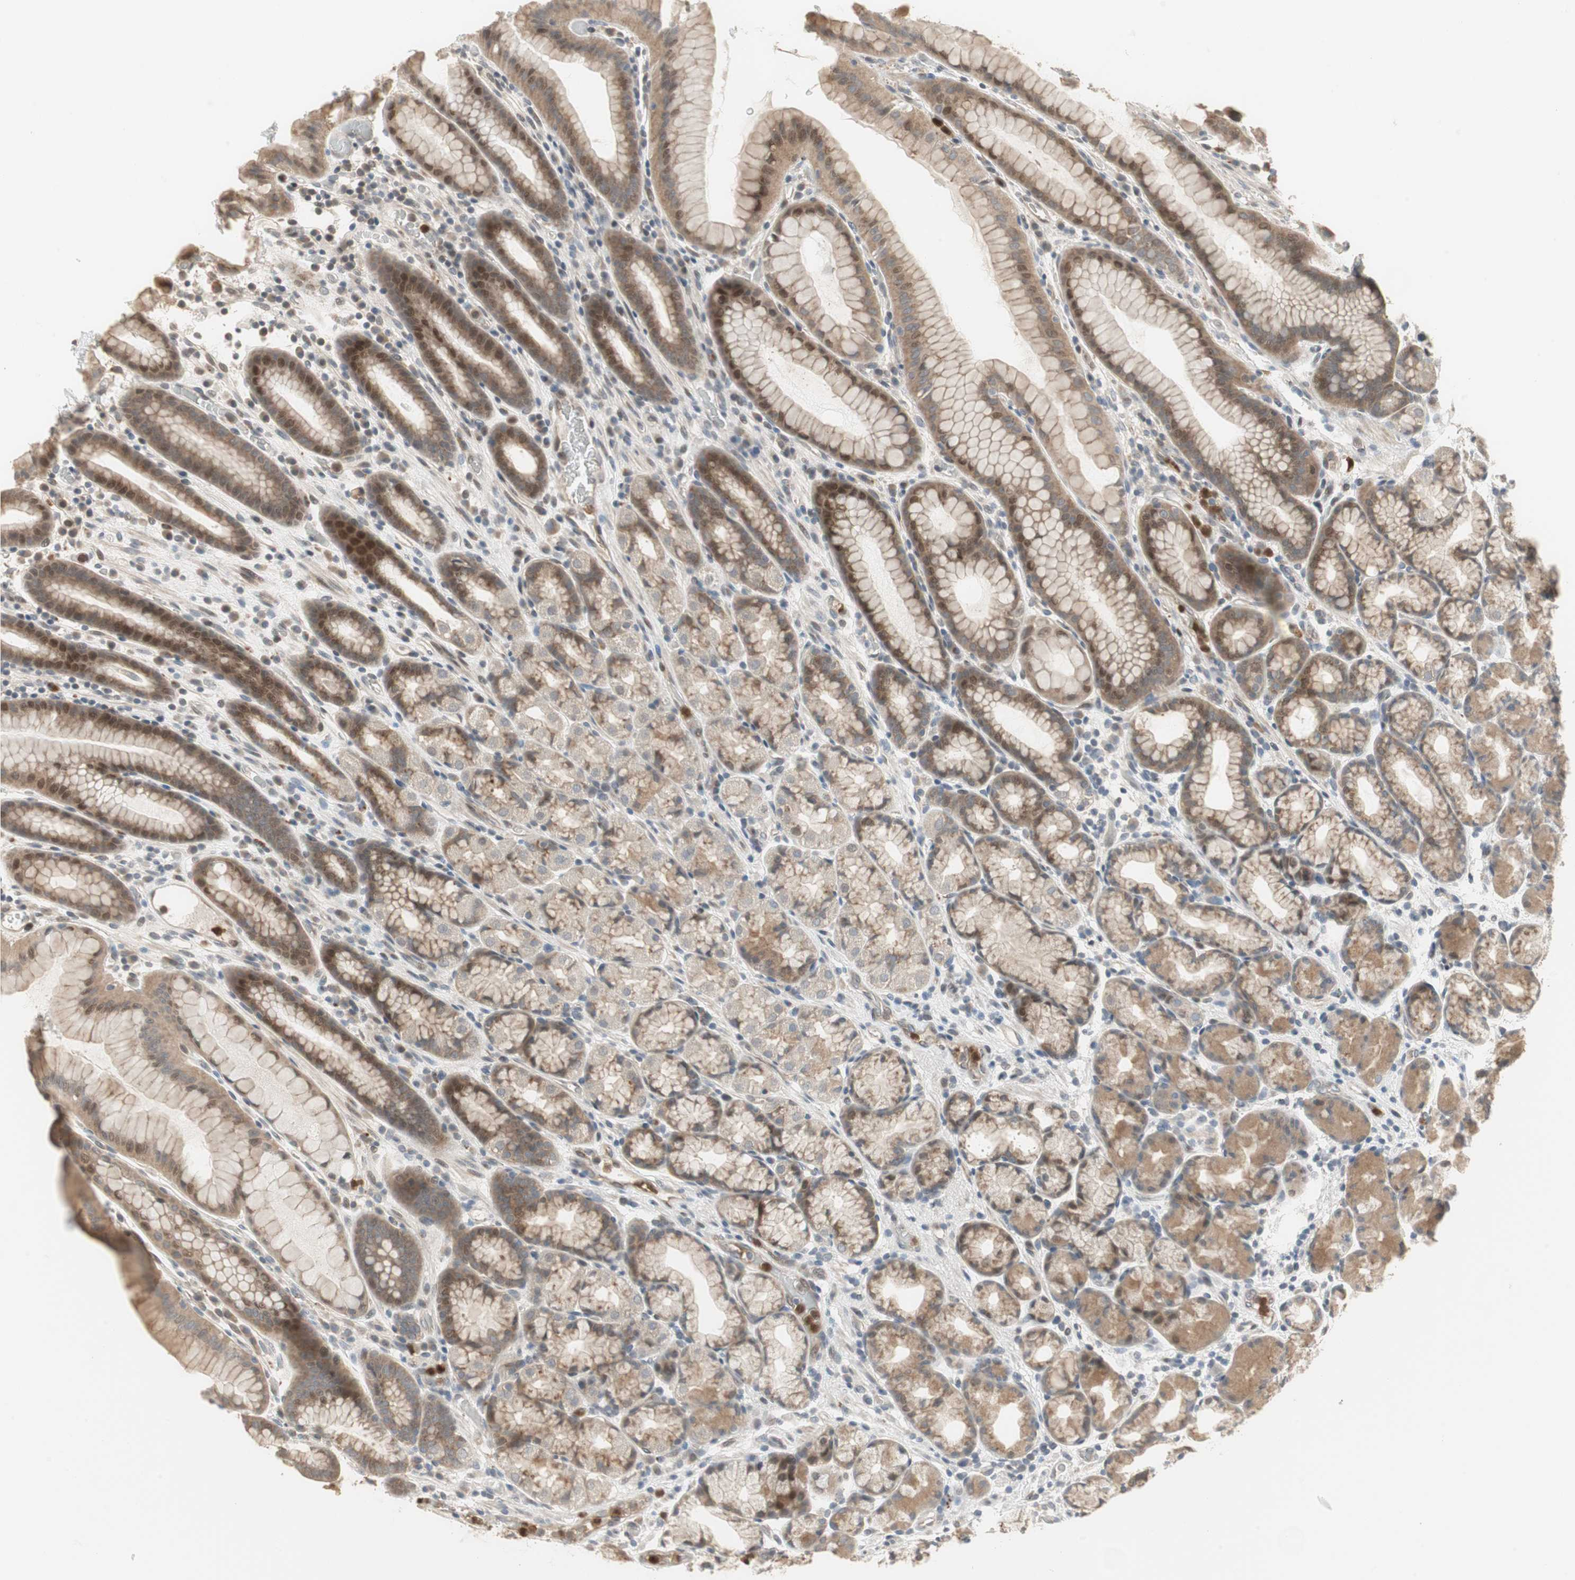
{"staining": {"intensity": "weak", "quantity": "25%-75%", "location": "cytoplasmic/membranous"}, "tissue": "stomach", "cell_type": "Glandular cells", "image_type": "normal", "snomed": [{"axis": "morphology", "description": "Normal tissue, NOS"}, {"axis": "topography", "description": "Stomach, upper"}], "caption": "Weak cytoplasmic/membranous protein staining is appreciated in about 25%-75% of glandular cells in stomach. The staining was performed using DAB to visualize the protein expression in brown, while the nuclei were stained in blue with hematoxylin (Magnification: 20x).", "gene": "SNX4", "patient": {"sex": "male", "age": 68}}